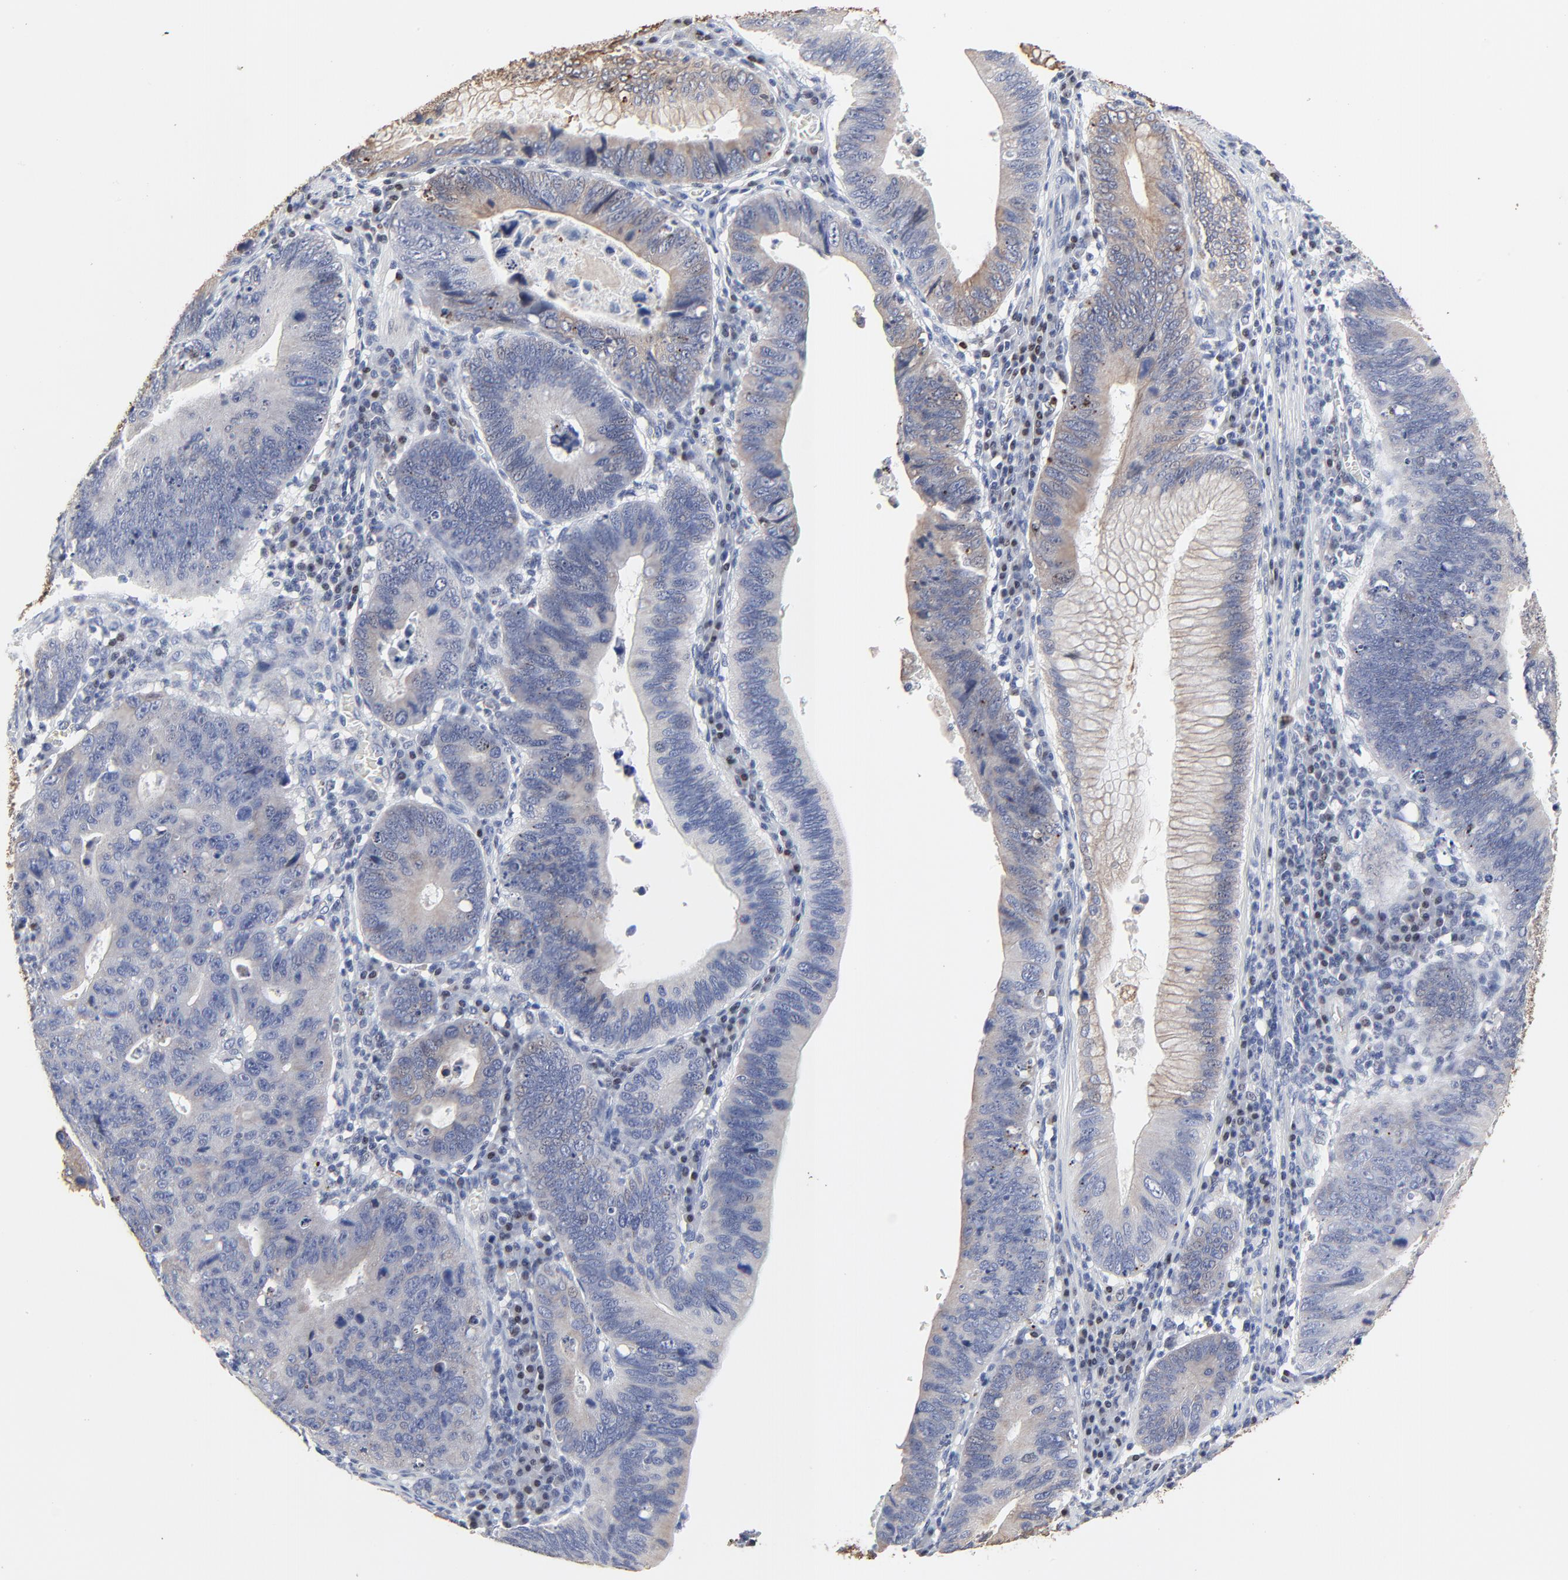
{"staining": {"intensity": "negative", "quantity": "none", "location": "none"}, "tissue": "stomach cancer", "cell_type": "Tumor cells", "image_type": "cancer", "snomed": [{"axis": "morphology", "description": "Adenocarcinoma, NOS"}, {"axis": "topography", "description": "Stomach"}], "caption": "Tumor cells are negative for protein expression in human stomach adenocarcinoma.", "gene": "LNX1", "patient": {"sex": "male", "age": 59}}